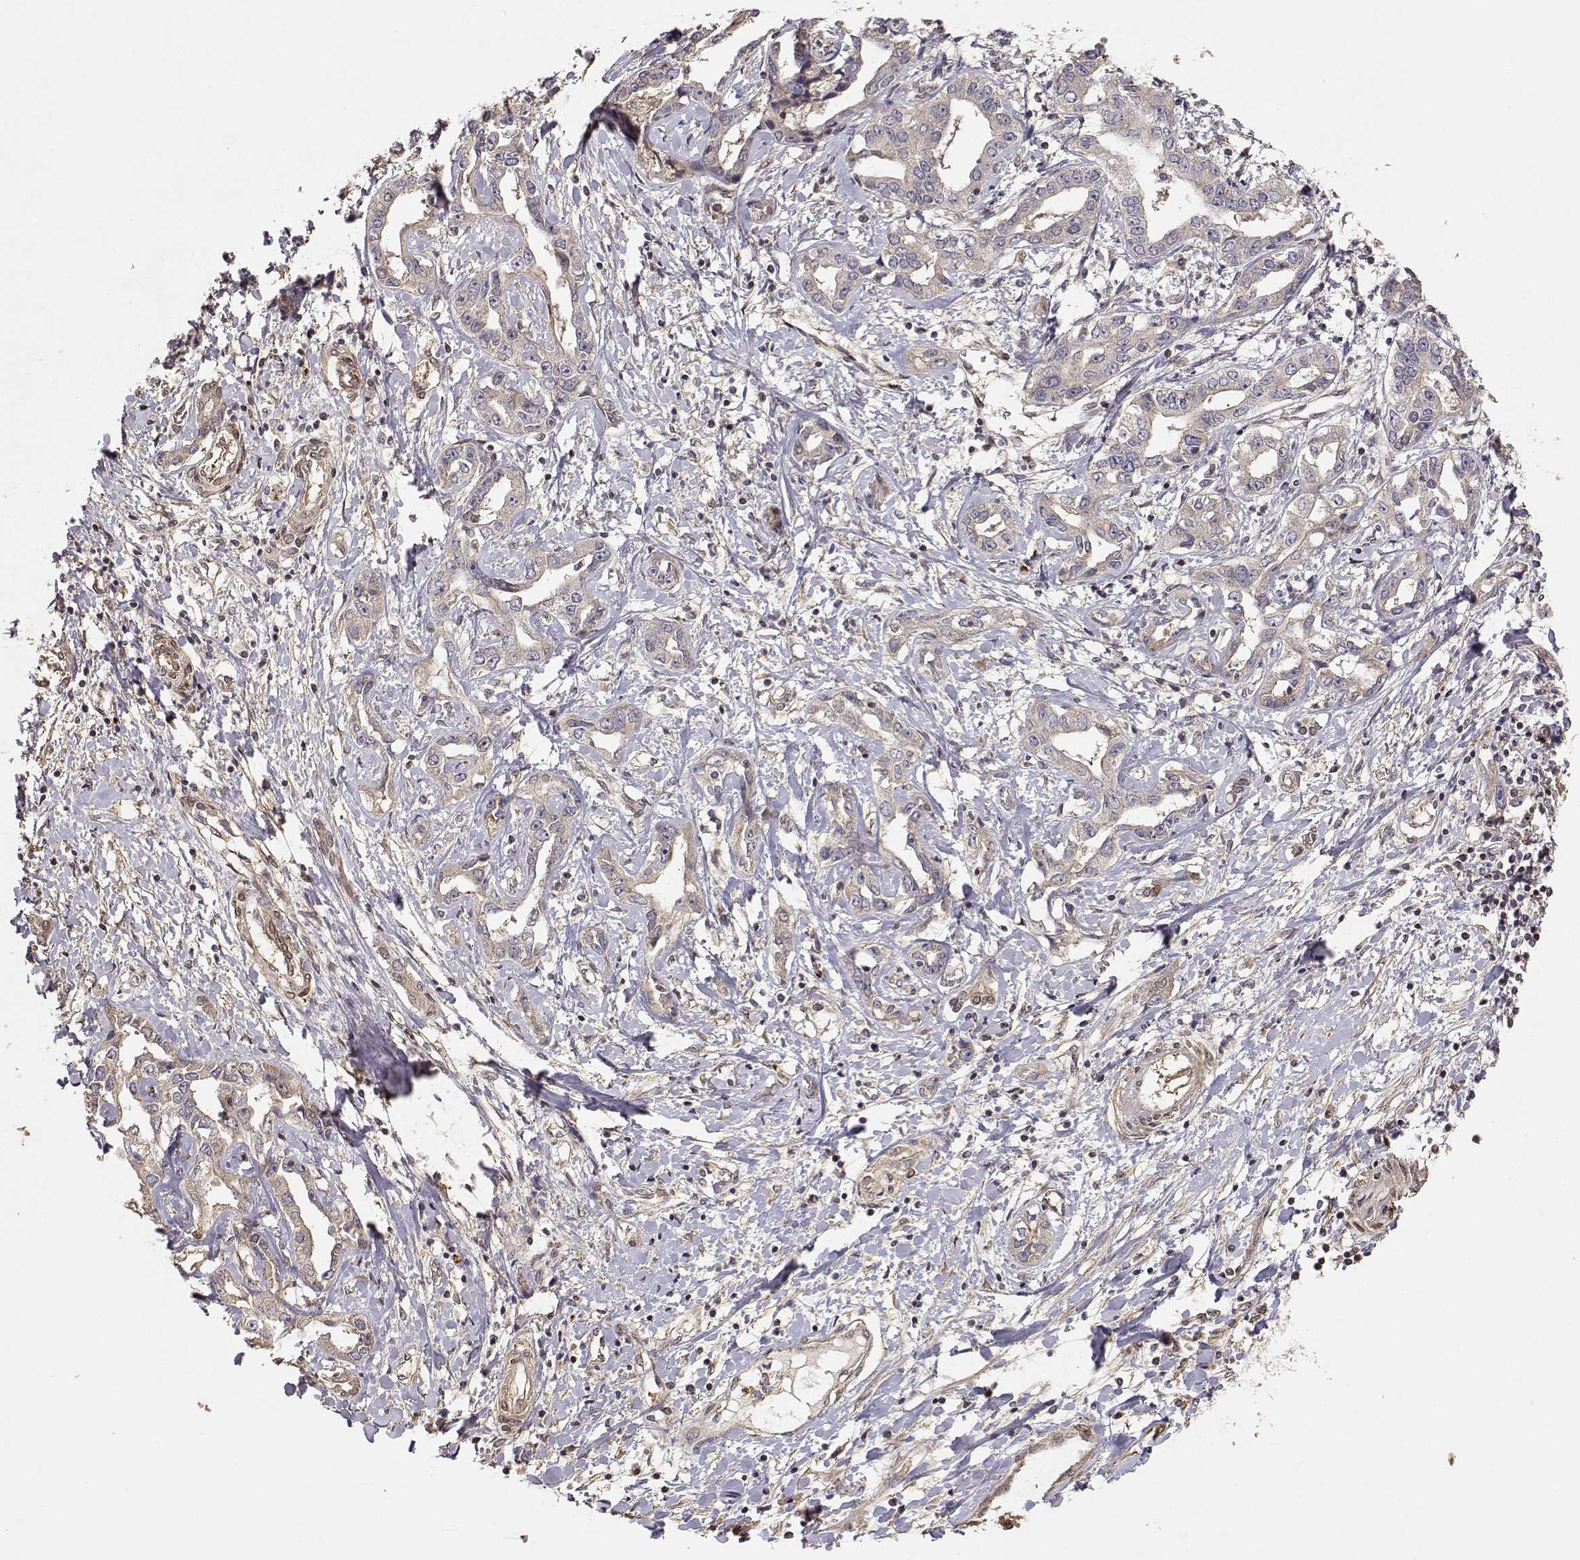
{"staining": {"intensity": "weak", "quantity": ">75%", "location": "cytoplasmic/membranous"}, "tissue": "liver cancer", "cell_type": "Tumor cells", "image_type": "cancer", "snomed": [{"axis": "morphology", "description": "Cholangiocarcinoma"}, {"axis": "topography", "description": "Liver"}], "caption": "Brown immunohistochemical staining in liver cancer demonstrates weak cytoplasmic/membranous expression in about >75% of tumor cells.", "gene": "PICK1", "patient": {"sex": "male", "age": 59}}